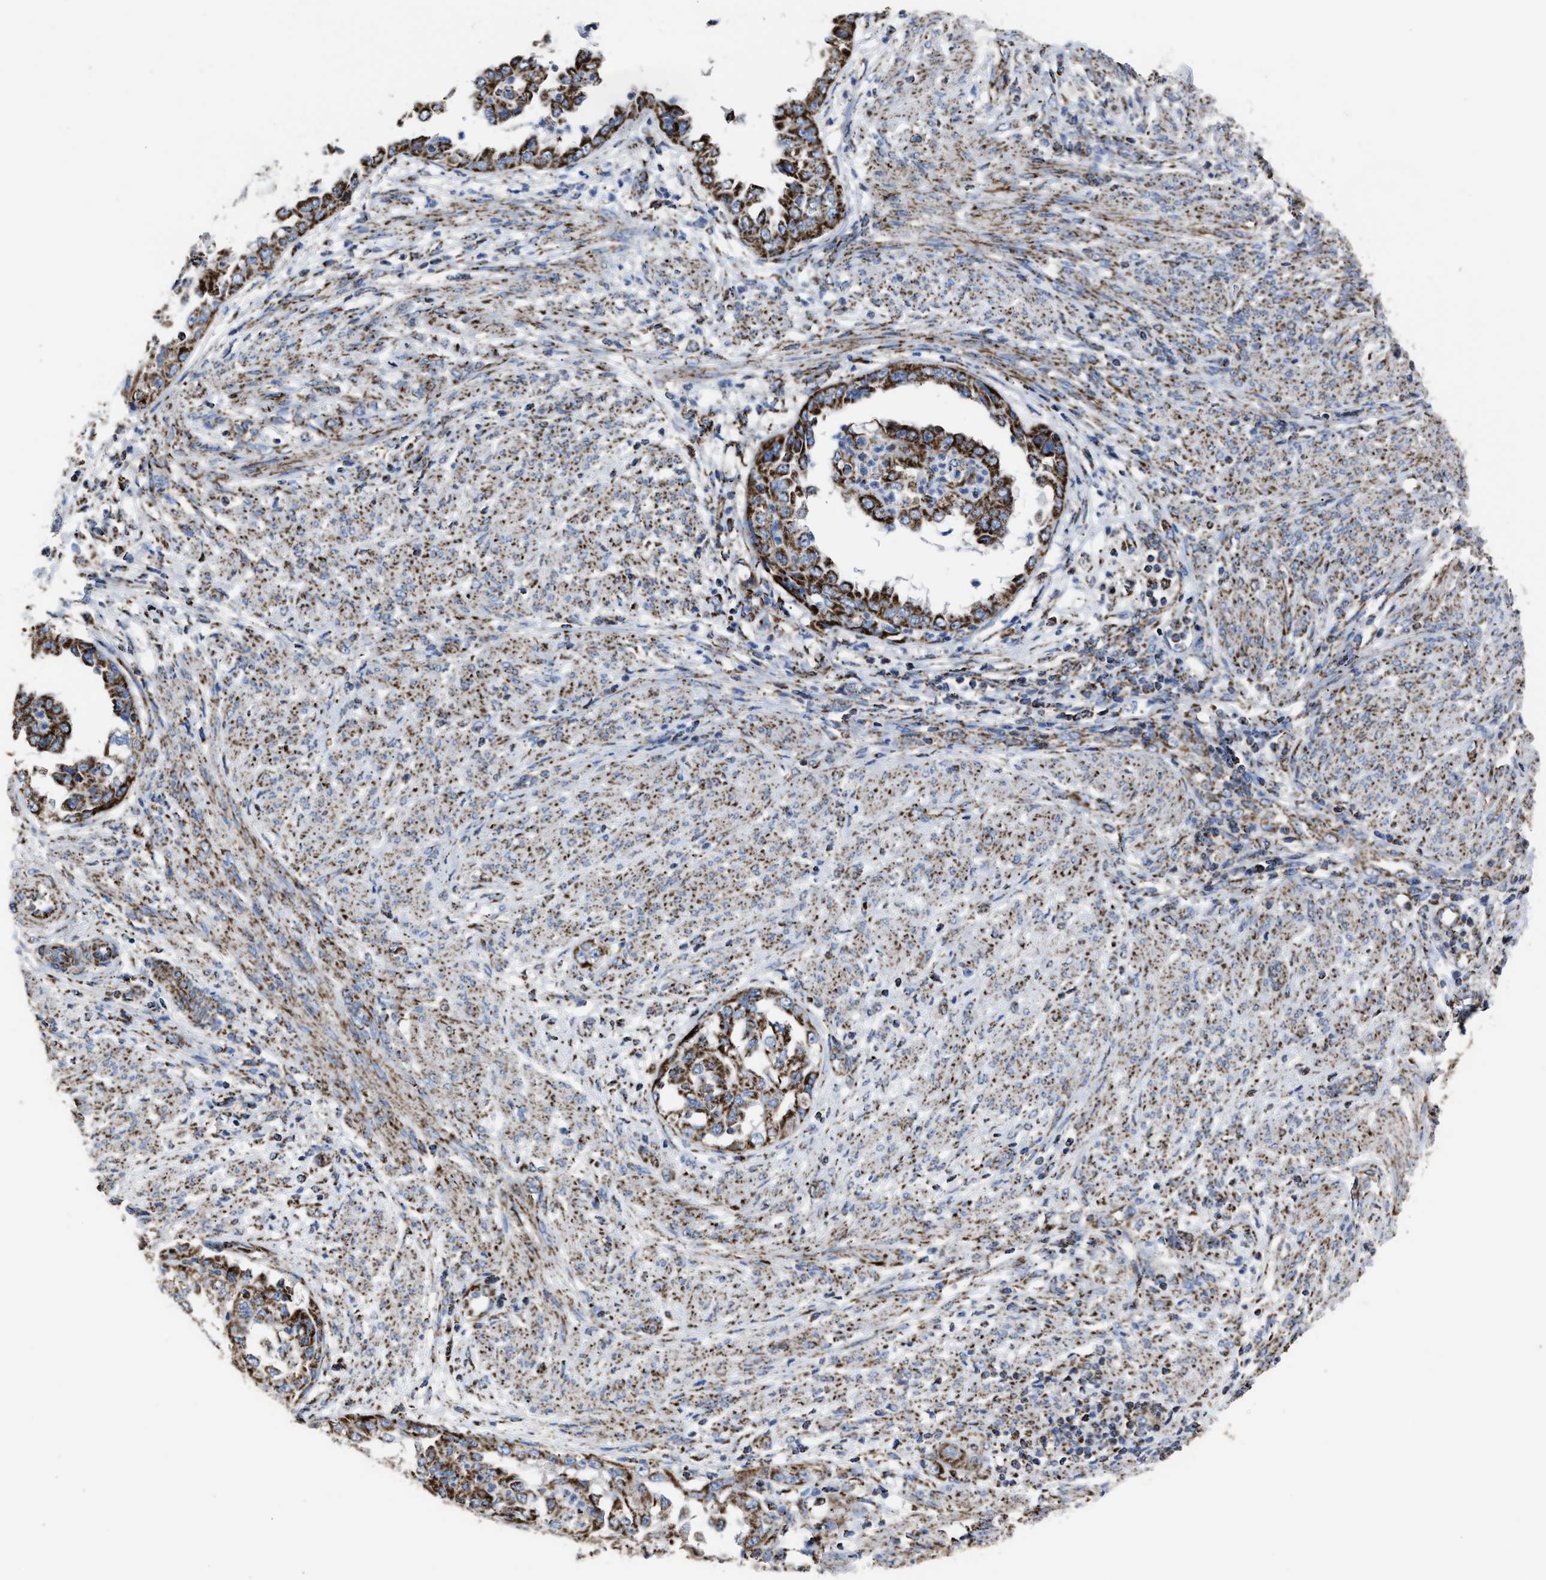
{"staining": {"intensity": "strong", "quantity": ">75%", "location": "cytoplasmic/membranous"}, "tissue": "endometrial cancer", "cell_type": "Tumor cells", "image_type": "cancer", "snomed": [{"axis": "morphology", "description": "Adenocarcinoma, NOS"}, {"axis": "topography", "description": "Endometrium"}], "caption": "Immunohistochemistry (IHC) (DAB) staining of human endometrial cancer (adenocarcinoma) shows strong cytoplasmic/membranous protein staining in approximately >75% of tumor cells.", "gene": "NDUFV3", "patient": {"sex": "female", "age": 85}}